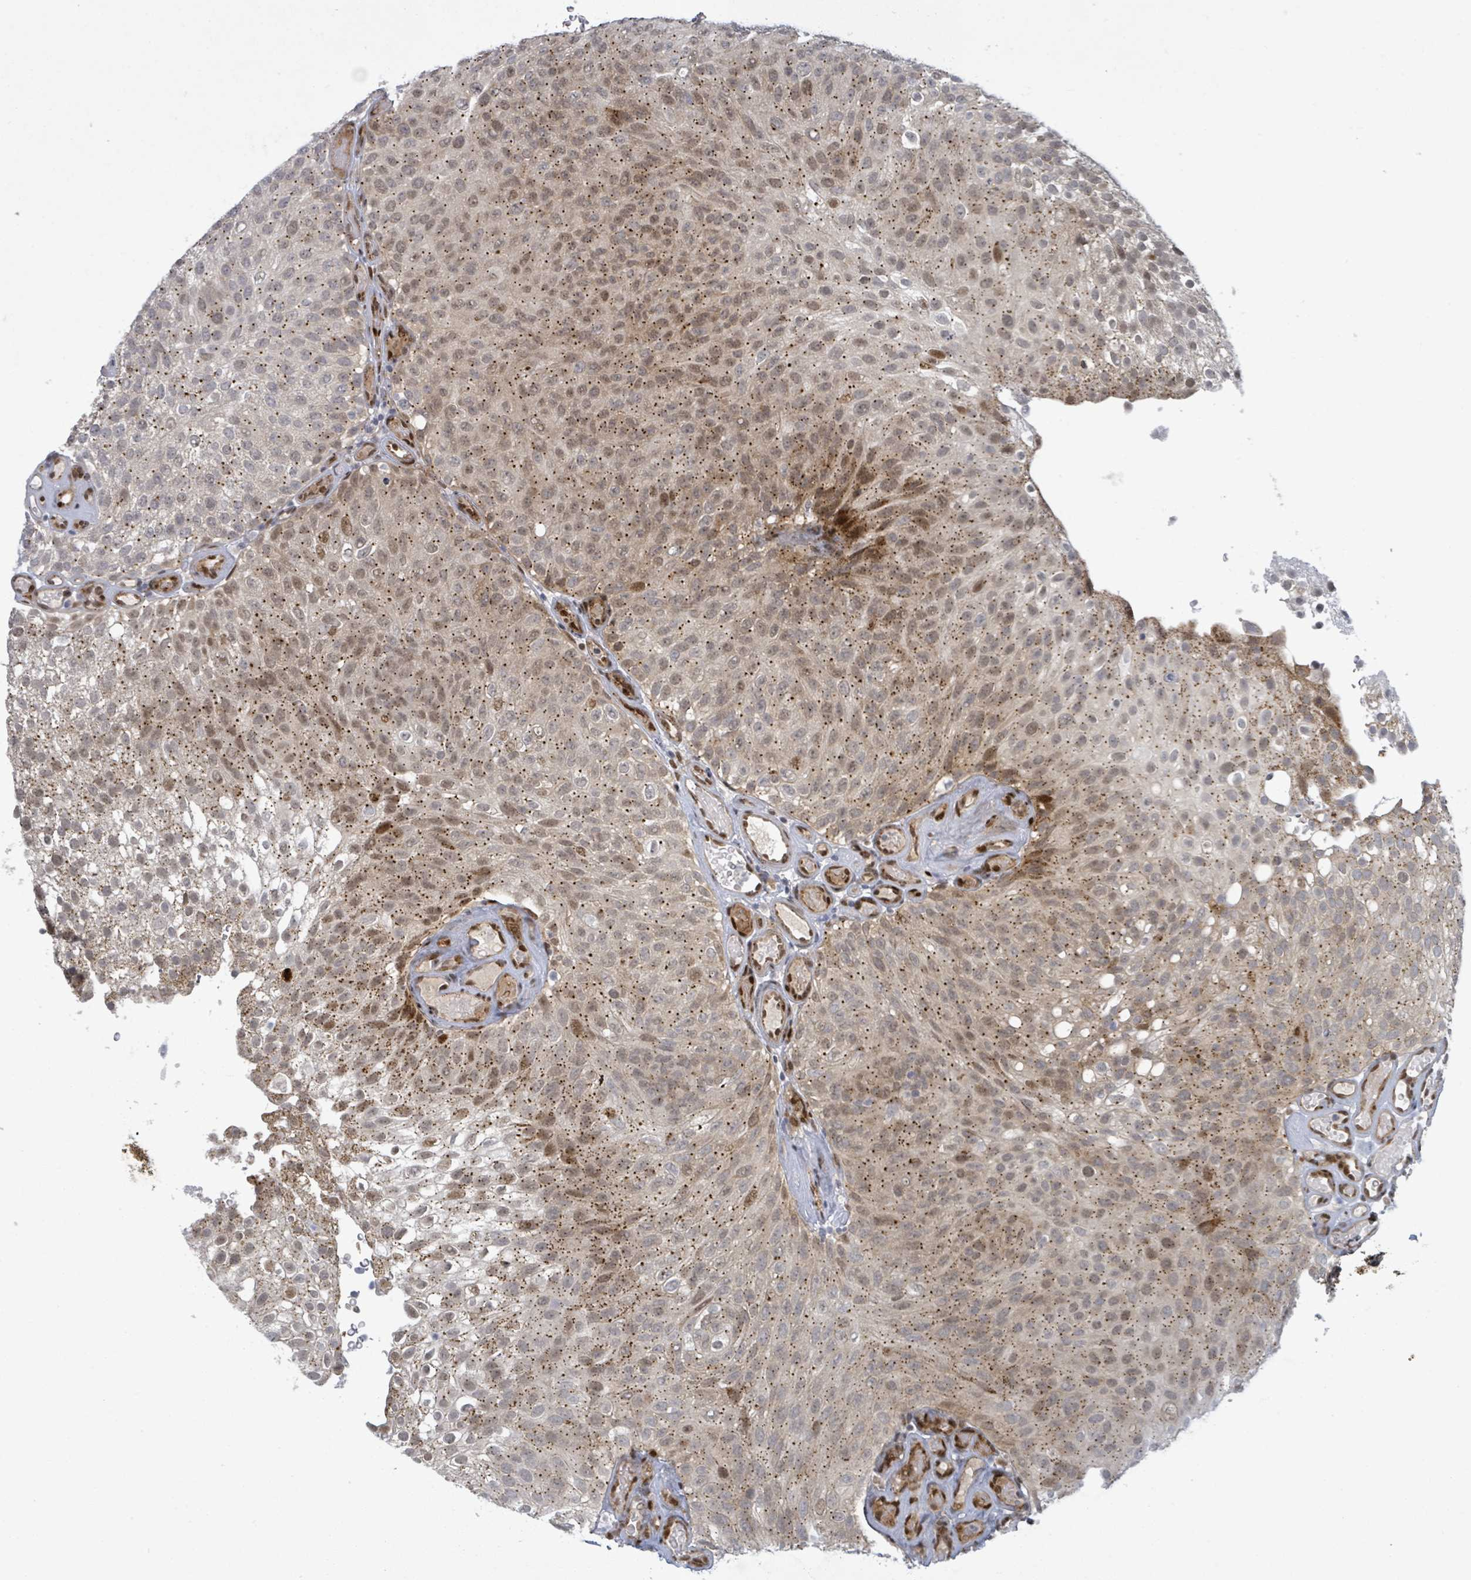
{"staining": {"intensity": "moderate", "quantity": ">75%", "location": "cytoplasmic/membranous,nuclear"}, "tissue": "urothelial cancer", "cell_type": "Tumor cells", "image_type": "cancer", "snomed": [{"axis": "morphology", "description": "Urothelial carcinoma, Low grade"}, {"axis": "topography", "description": "Urinary bladder"}], "caption": "The immunohistochemical stain shows moderate cytoplasmic/membranous and nuclear positivity in tumor cells of urothelial carcinoma (low-grade) tissue.", "gene": "TUSC1", "patient": {"sex": "male", "age": 78}}